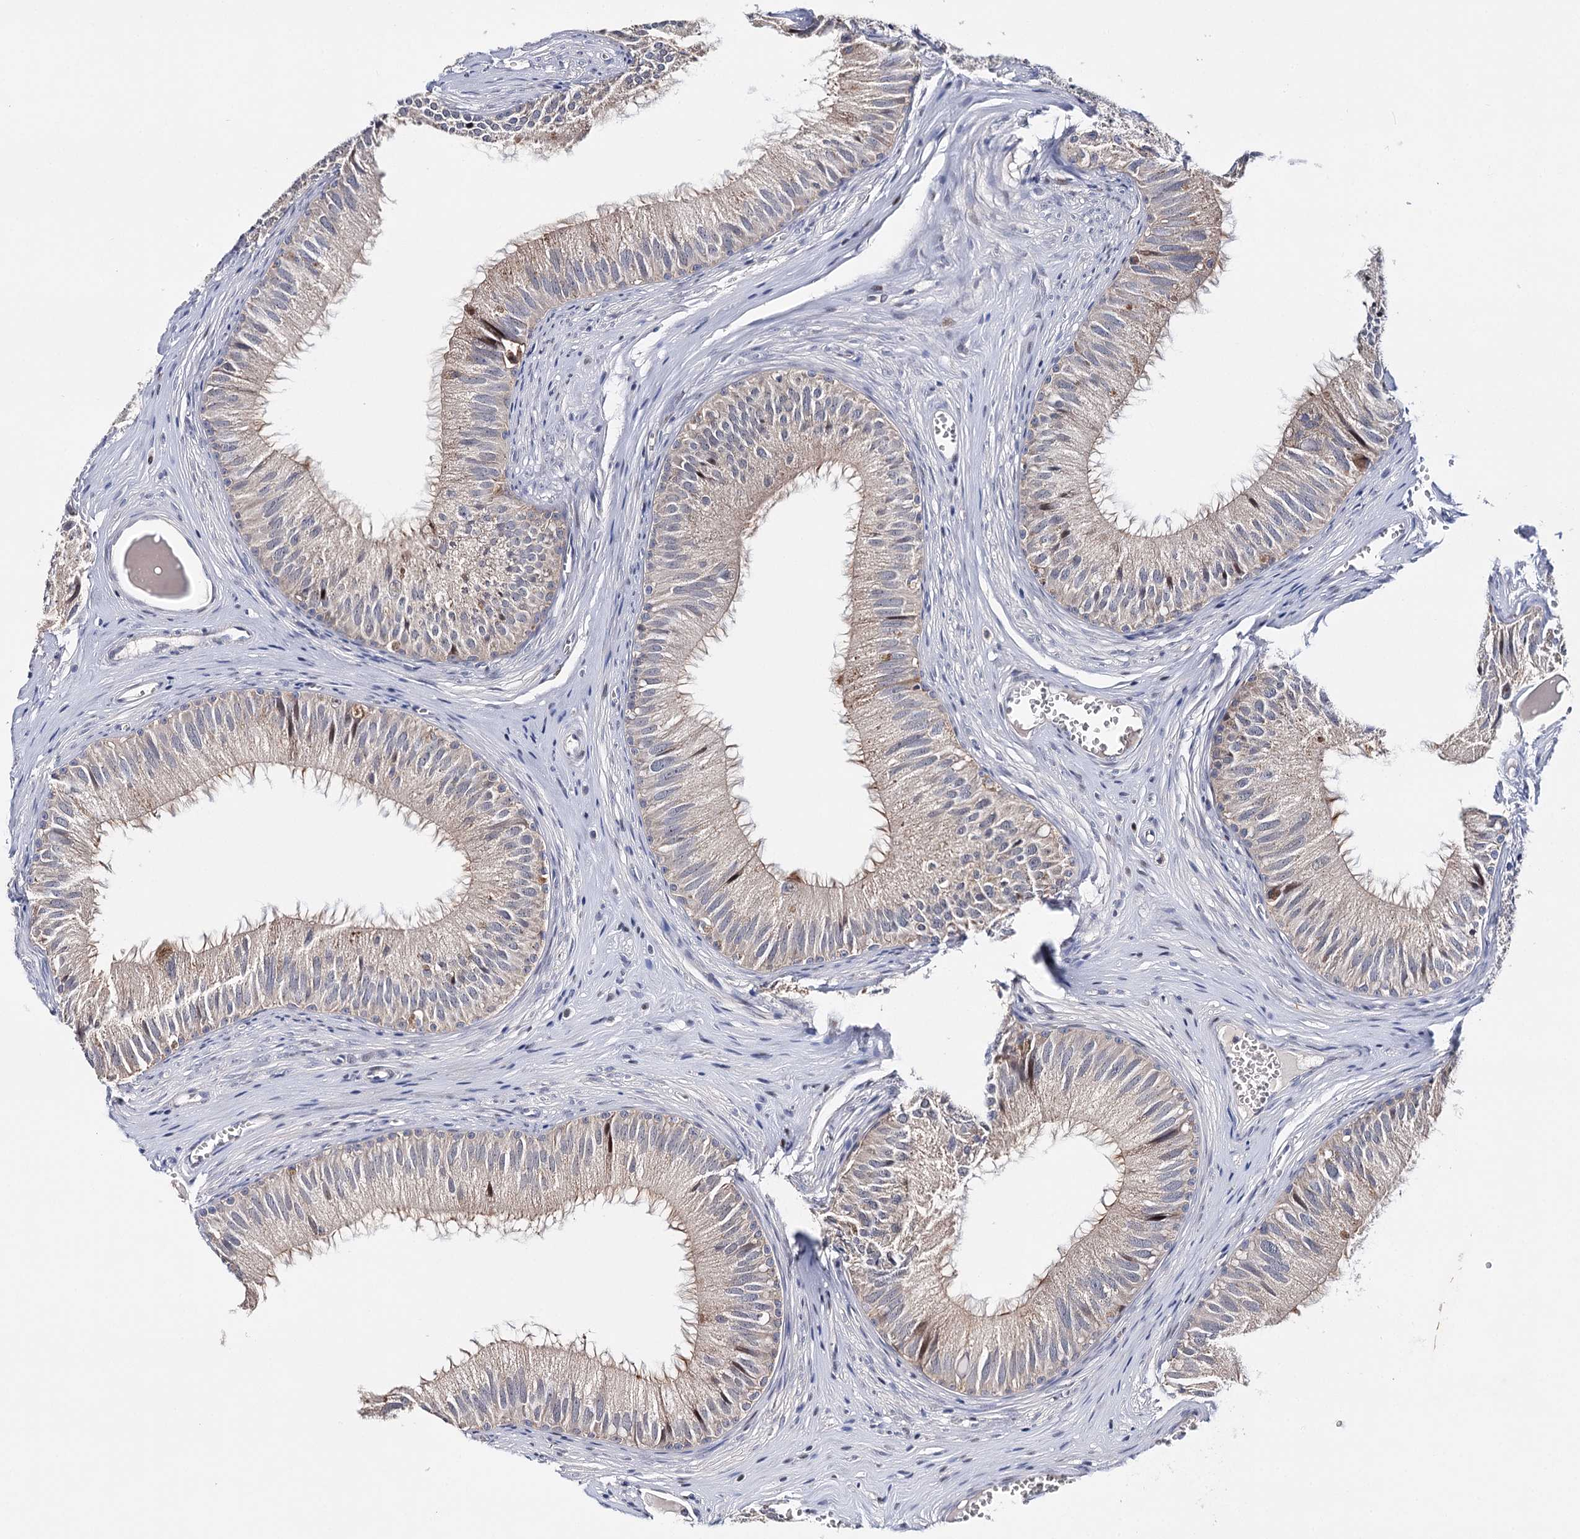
{"staining": {"intensity": "moderate", "quantity": "<25%", "location": "cytoplasmic/membranous,nuclear"}, "tissue": "epididymis", "cell_type": "Glandular cells", "image_type": "normal", "snomed": [{"axis": "morphology", "description": "Normal tissue, NOS"}, {"axis": "topography", "description": "Epididymis"}], "caption": "An immunohistochemistry (IHC) micrograph of normal tissue is shown. Protein staining in brown labels moderate cytoplasmic/membranous,nuclear positivity in epididymis within glandular cells.", "gene": "CFAP46", "patient": {"sex": "male", "age": 36}}